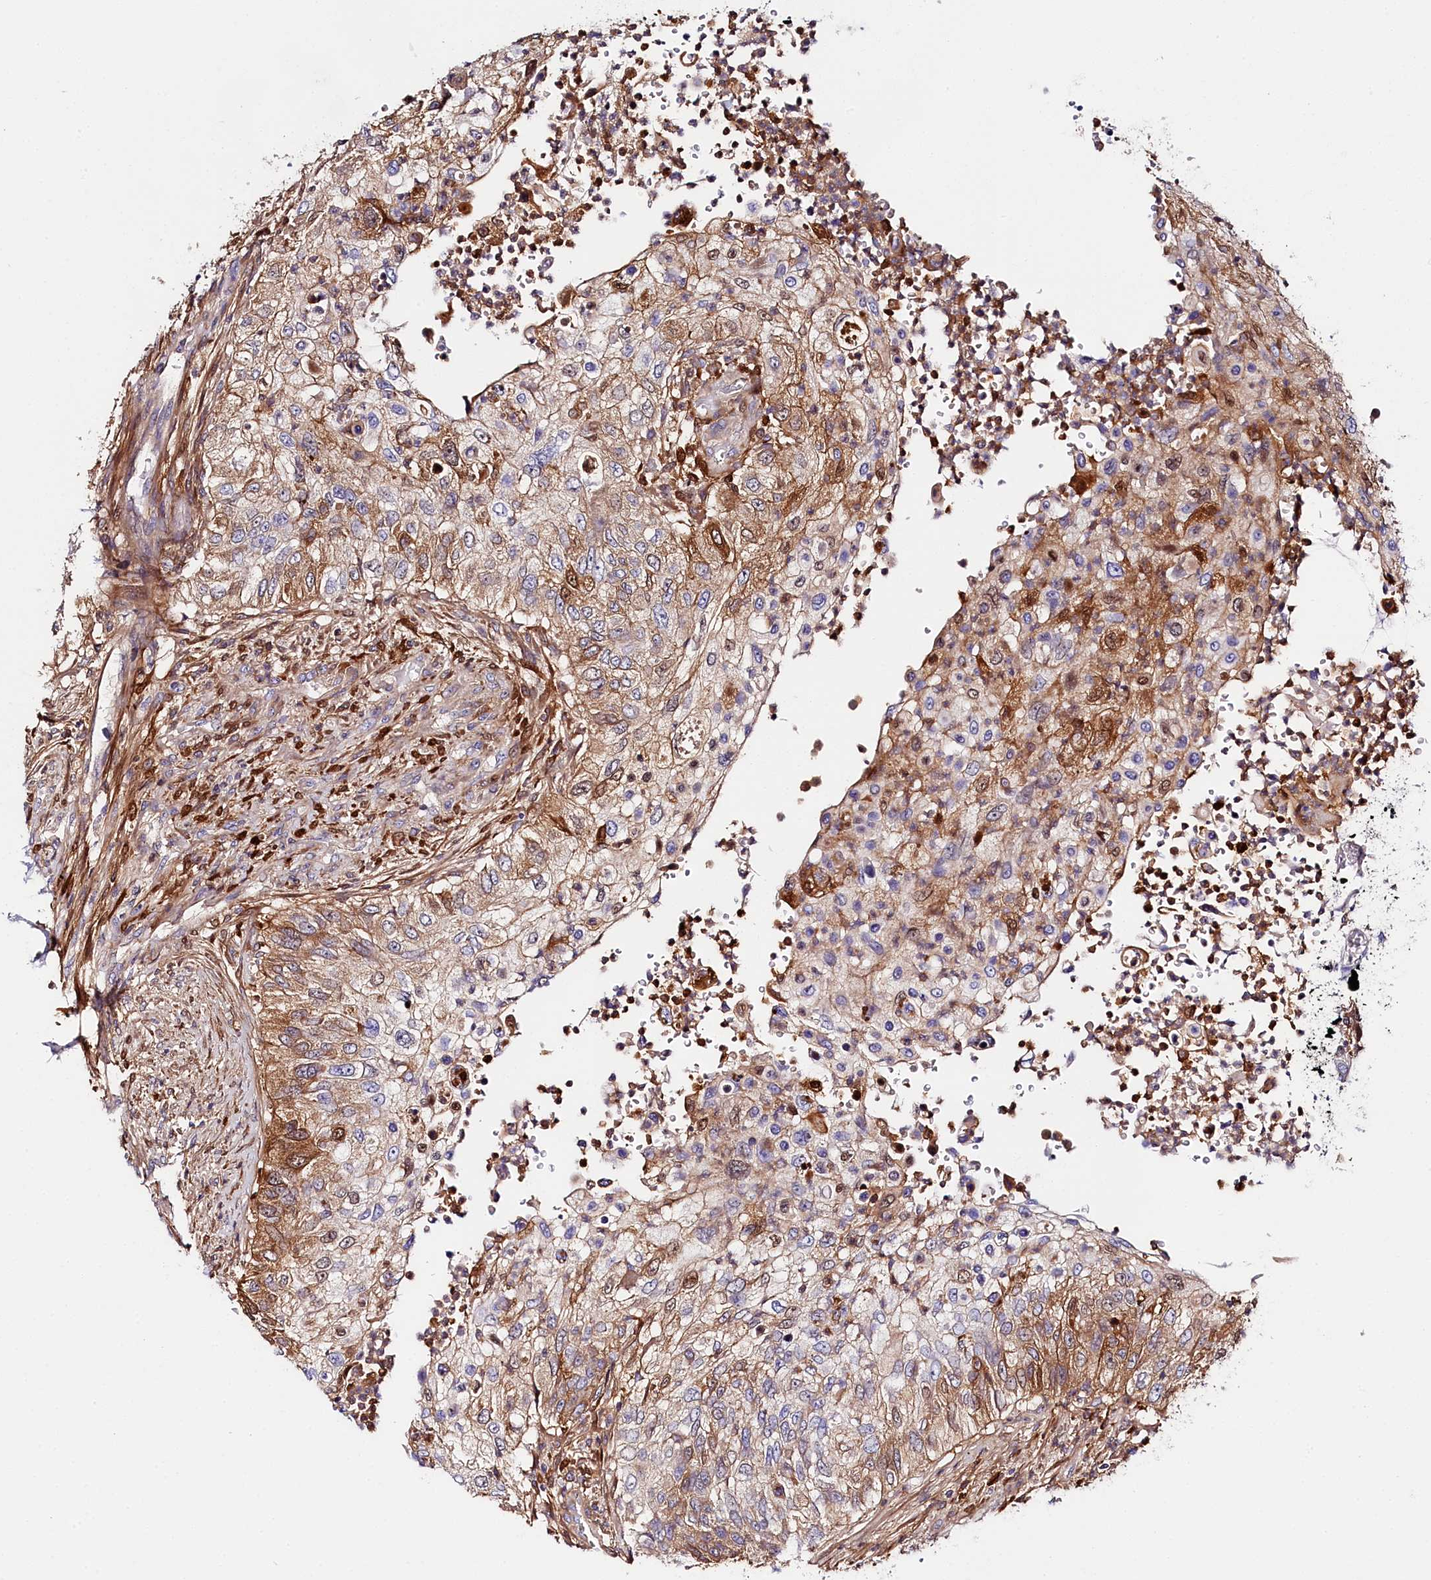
{"staining": {"intensity": "moderate", "quantity": "25%-75%", "location": "cytoplasmic/membranous,nuclear"}, "tissue": "urothelial cancer", "cell_type": "Tumor cells", "image_type": "cancer", "snomed": [{"axis": "morphology", "description": "Urothelial carcinoma, High grade"}, {"axis": "topography", "description": "Urinary bladder"}], "caption": "Tumor cells display medium levels of moderate cytoplasmic/membranous and nuclear positivity in approximately 25%-75% of cells in human urothelial cancer.", "gene": "KATNB1", "patient": {"sex": "female", "age": 60}}